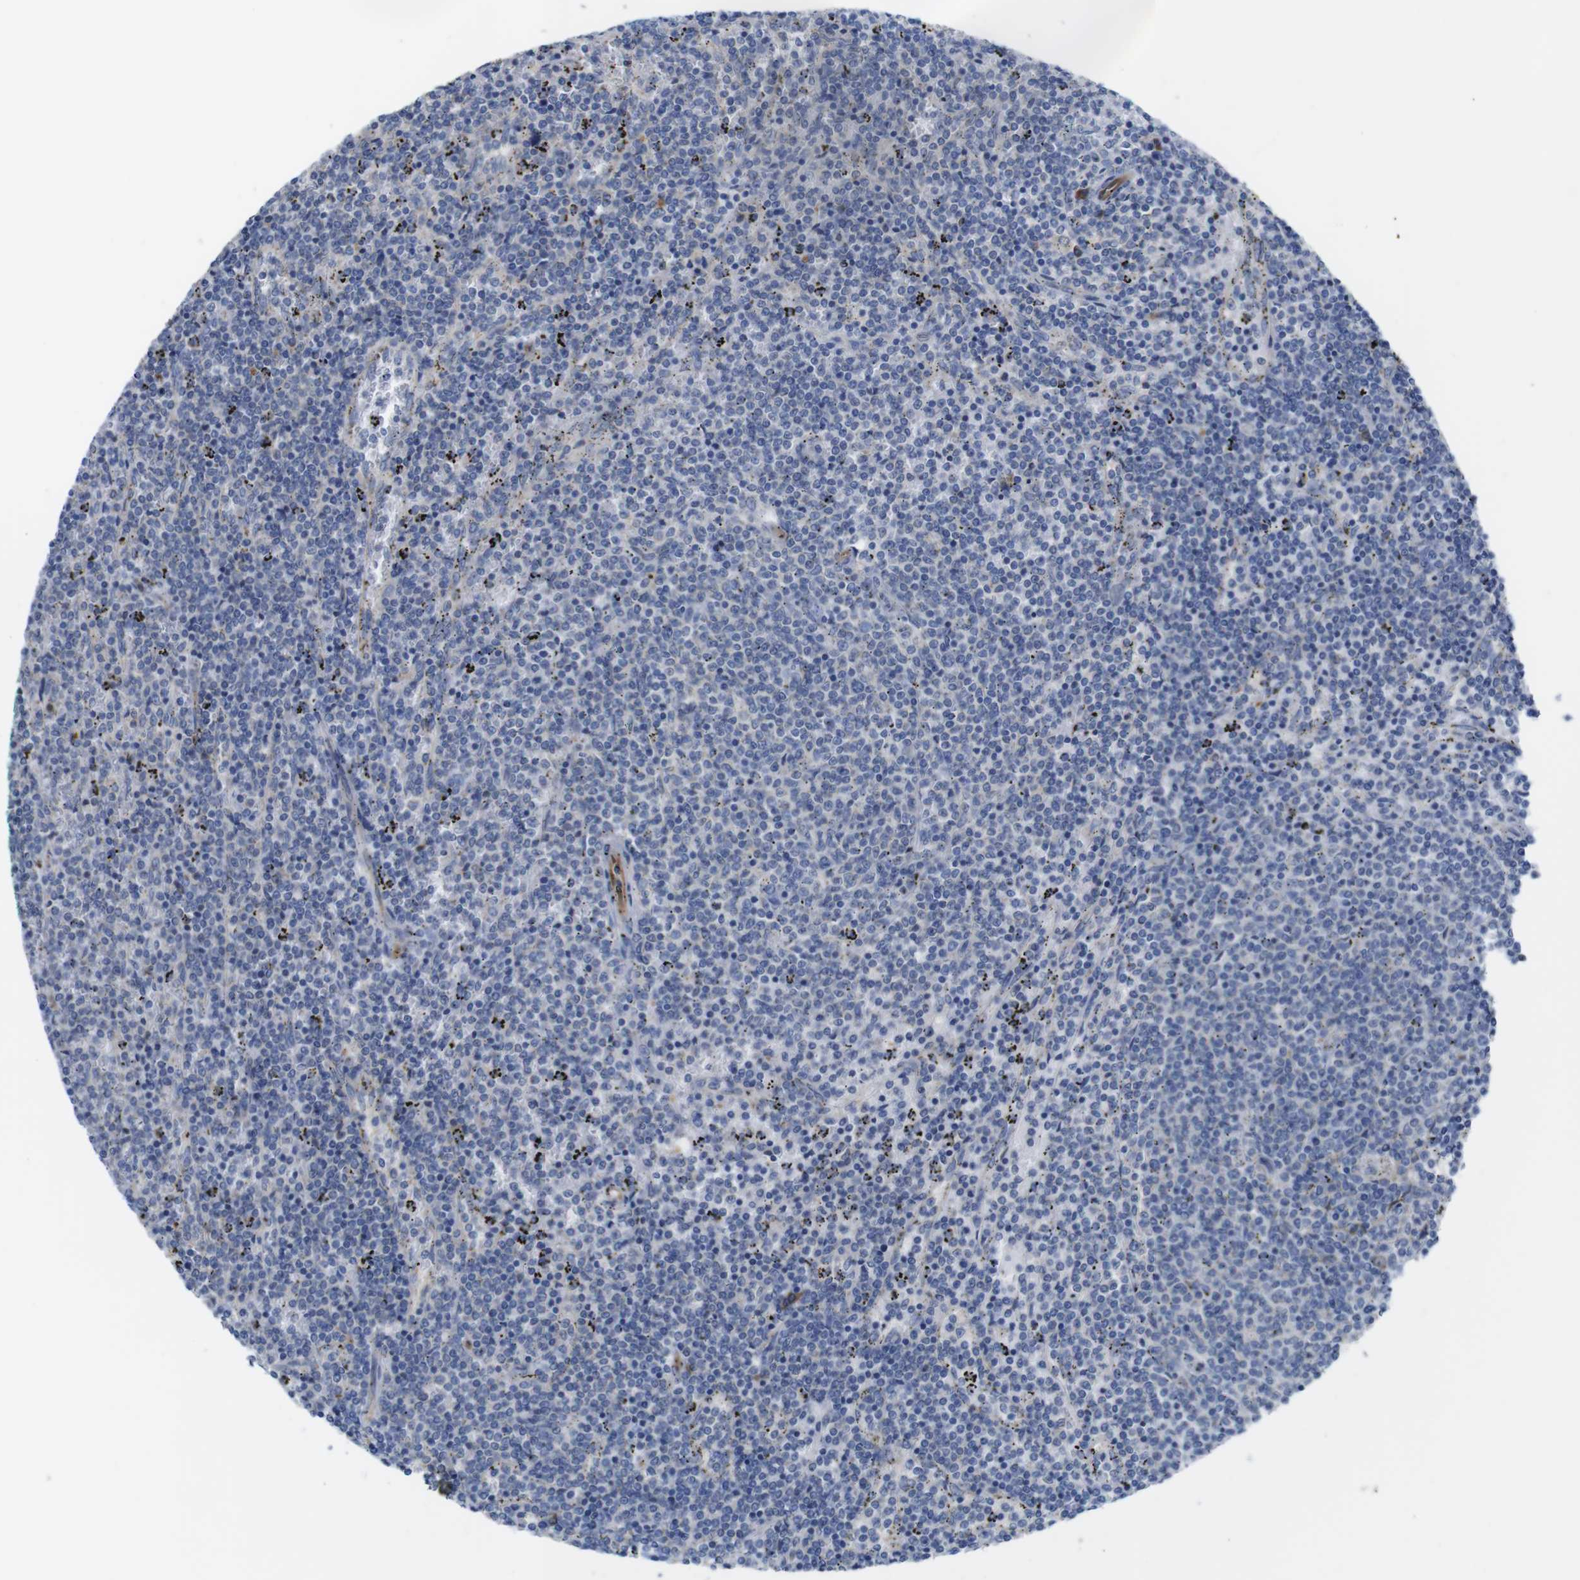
{"staining": {"intensity": "negative", "quantity": "none", "location": "none"}, "tissue": "lymphoma", "cell_type": "Tumor cells", "image_type": "cancer", "snomed": [{"axis": "morphology", "description": "Malignant lymphoma, non-Hodgkin's type, Low grade"}, {"axis": "topography", "description": "Spleen"}], "caption": "Photomicrograph shows no significant protein staining in tumor cells of low-grade malignant lymphoma, non-Hodgkin's type.", "gene": "DDRGK1", "patient": {"sex": "female", "age": 50}}